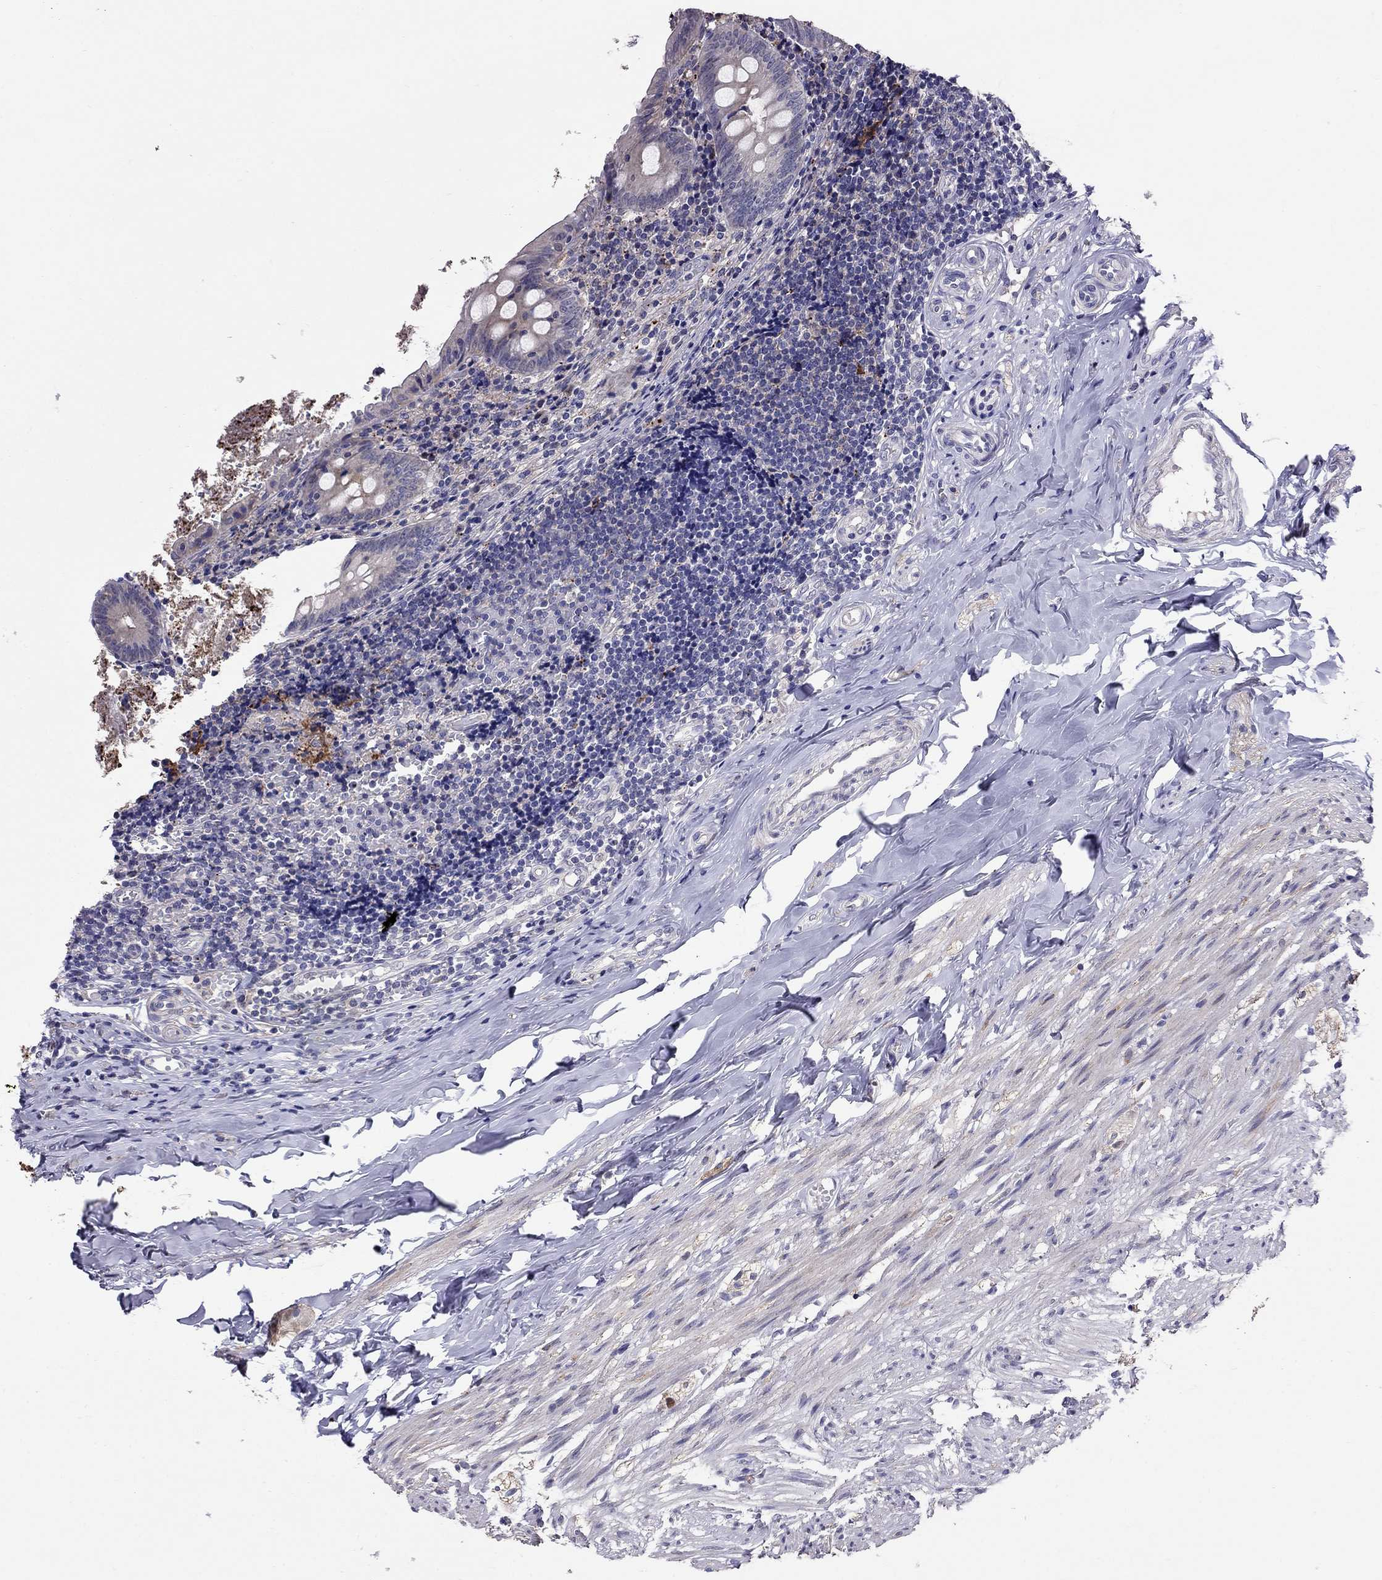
{"staining": {"intensity": "moderate", "quantity": "<25%", "location": "cytoplasmic/membranous"}, "tissue": "appendix", "cell_type": "Glandular cells", "image_type": "normal", "snomed": [{"axis": "morphology", "description": "Normal tissue, NOS"}, {"axis": "topography", "description": "Appendix"}], "caption": "Immunohistochemistry (IHC) micrograph of benign appendix: appendix stained using immunohistochemistry reveals low levels of moderate protein expression localized specifically in the cytoplasmic/membranous of glandular cells, appearing as a cytoplasmic/membranous brown color.", "gene": "MAGEB4", "patient": {"sex": "female", "age": 23}}